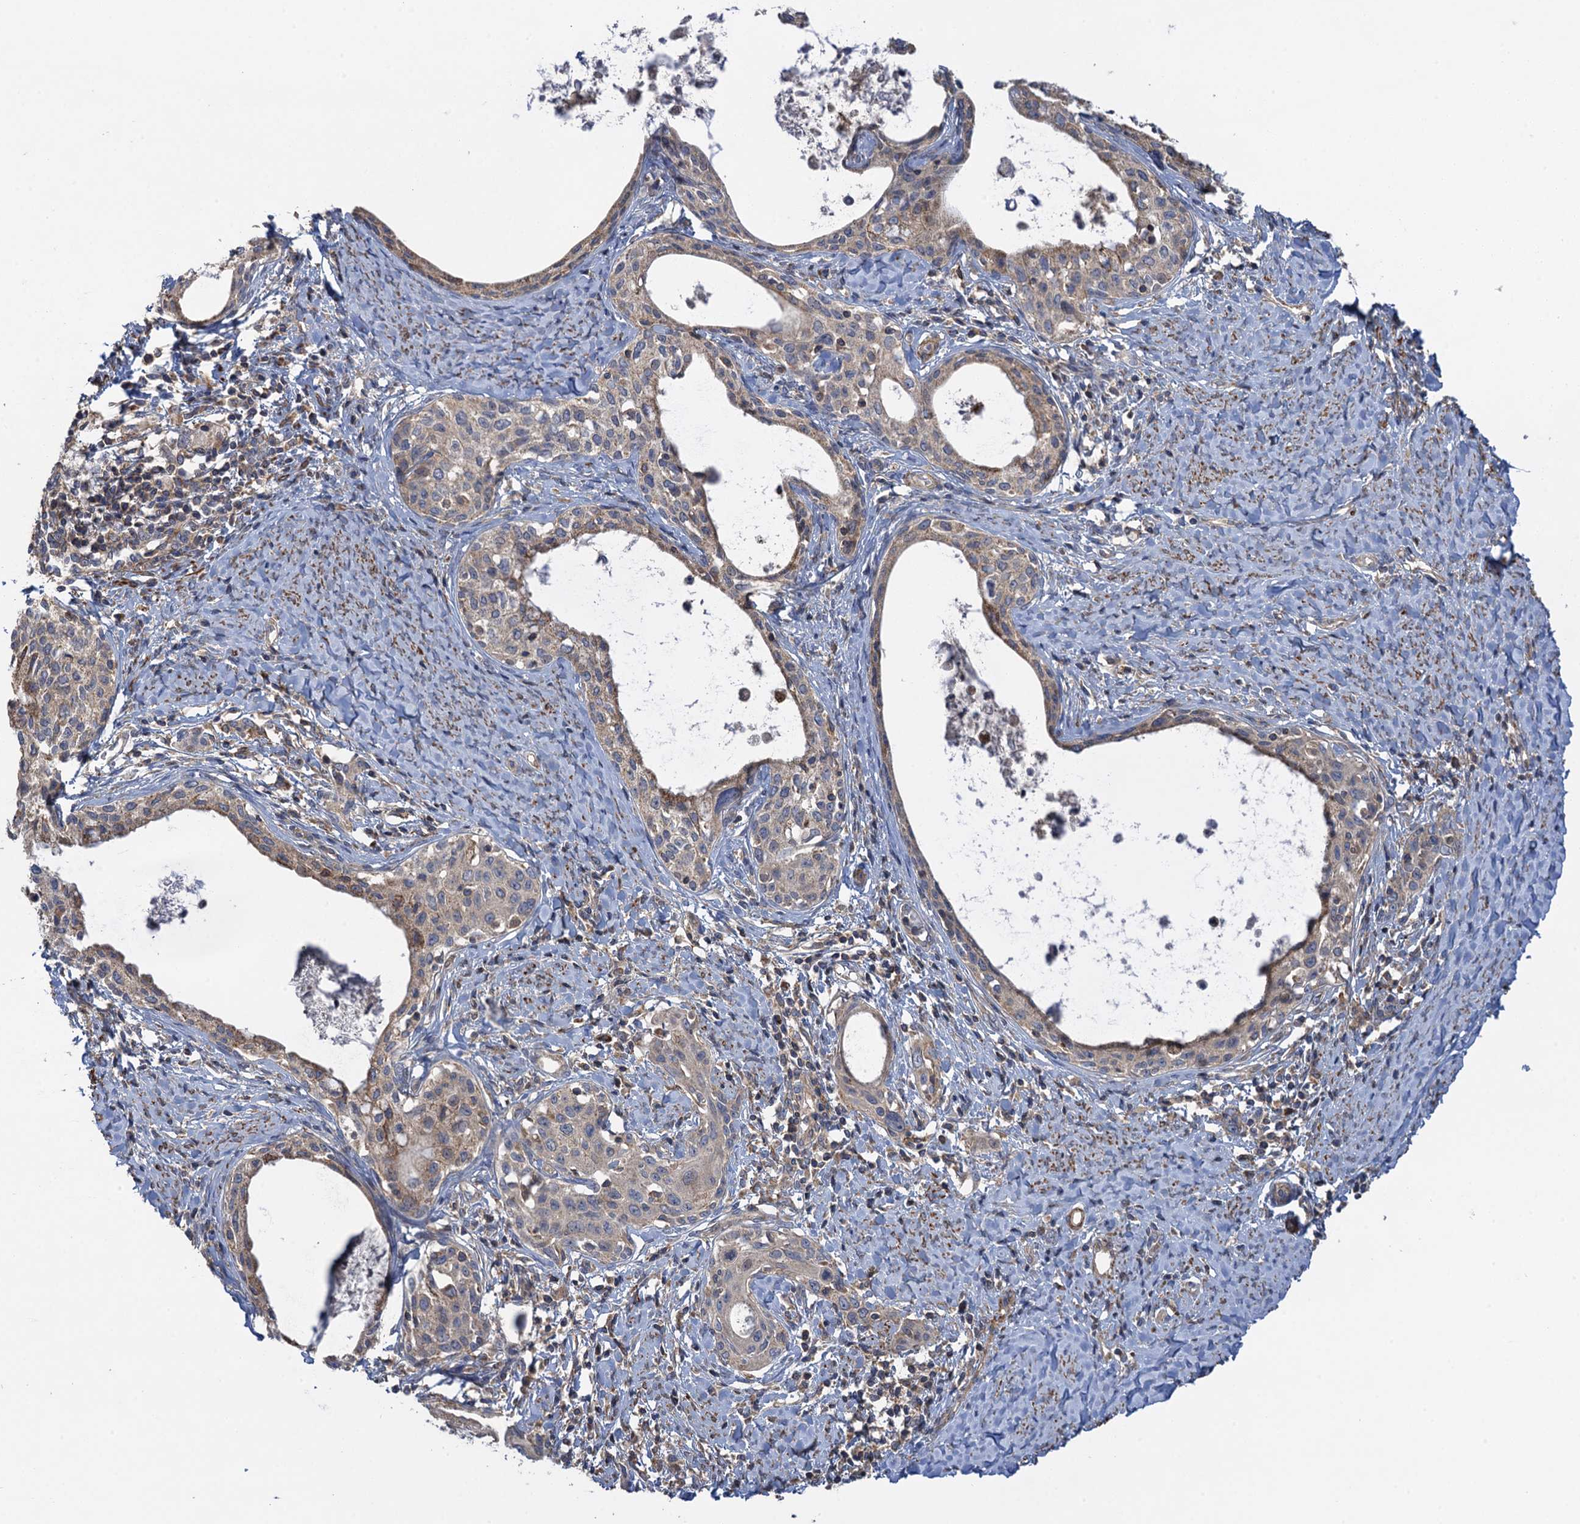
{"staining": {"intensity": "weak", "quantity": ">75%", "location": "cytoplasmic/membranous"}, "tissue": "cervical cancer", "cell_type": "Tumor cells", "image_type": "cancer", "snomed": [{"axis": "morphology", "description": "Squamous cell carcinoma, NOS"}, {"axis": "morphology", "description": "Adenocarcinoma, NOS"}, {"axis": "topography", "description": "Cervix"}], "caption": "IHC of cervical squamous cell carcinoma demonstrates low levels of weak cytoplasmic/membranous expression in about >75% of tumor cells.", "gene": "WDR88", "patient": {"sex": "female", "age": 52}}